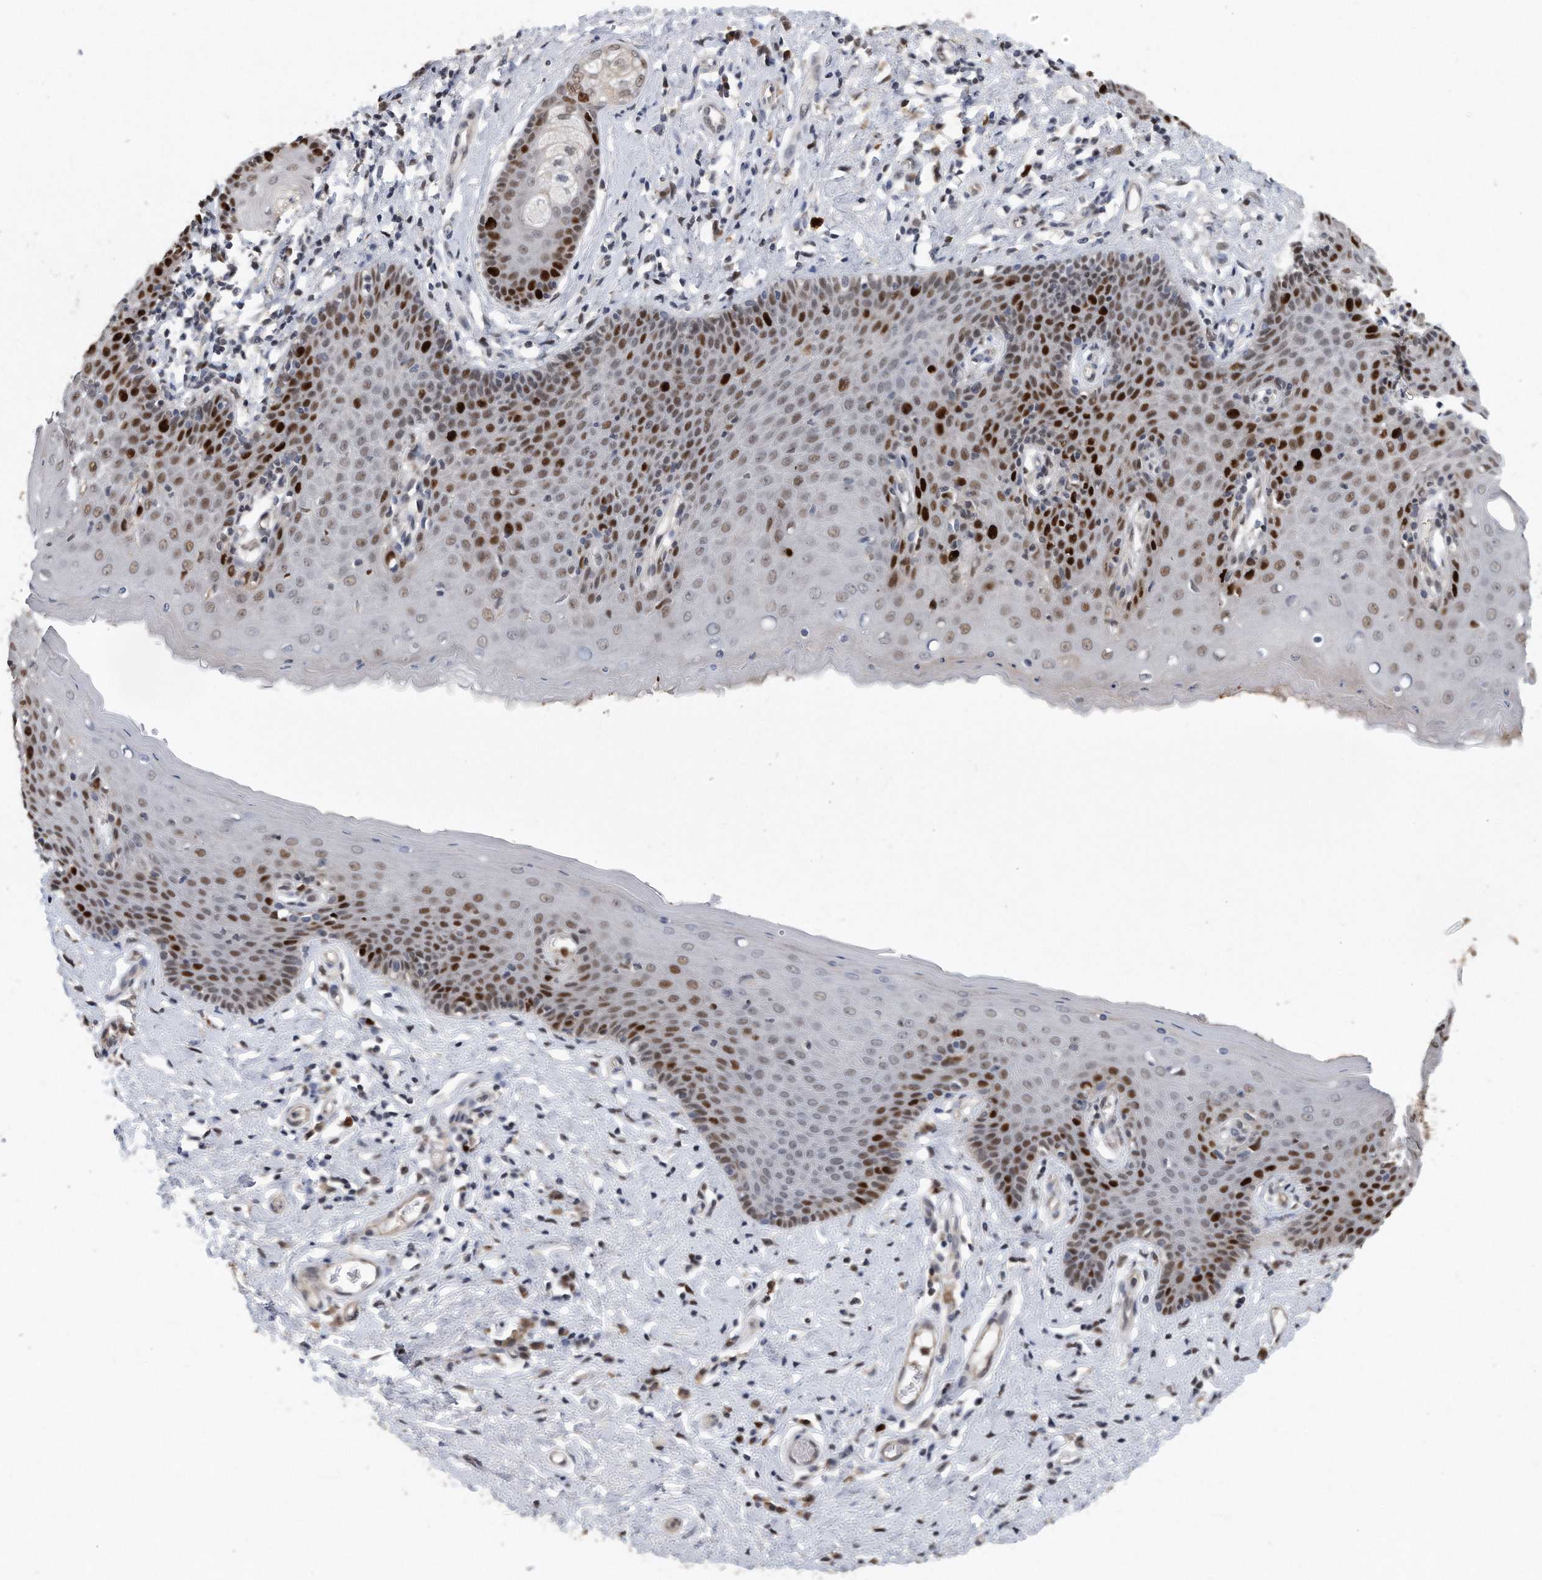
{"staining": {"intensity": "strong", "quantity": "25%-75%", "location": "nuclear"}, "tissue": "skin", "cell_type": "Epidermal cells", "image_type": "normal", "snomed": [{"axis": "morphology", "description": "Normal tissue, NOS"}, {"axis": "topography", "description": "Vulva"}], "caption": "A brown stain highlights strong nuclear positivity of a protein in epidermal cells of benign human skin.", "gene": "PCNA", "patient": {"sex": "female", "age": 66}}